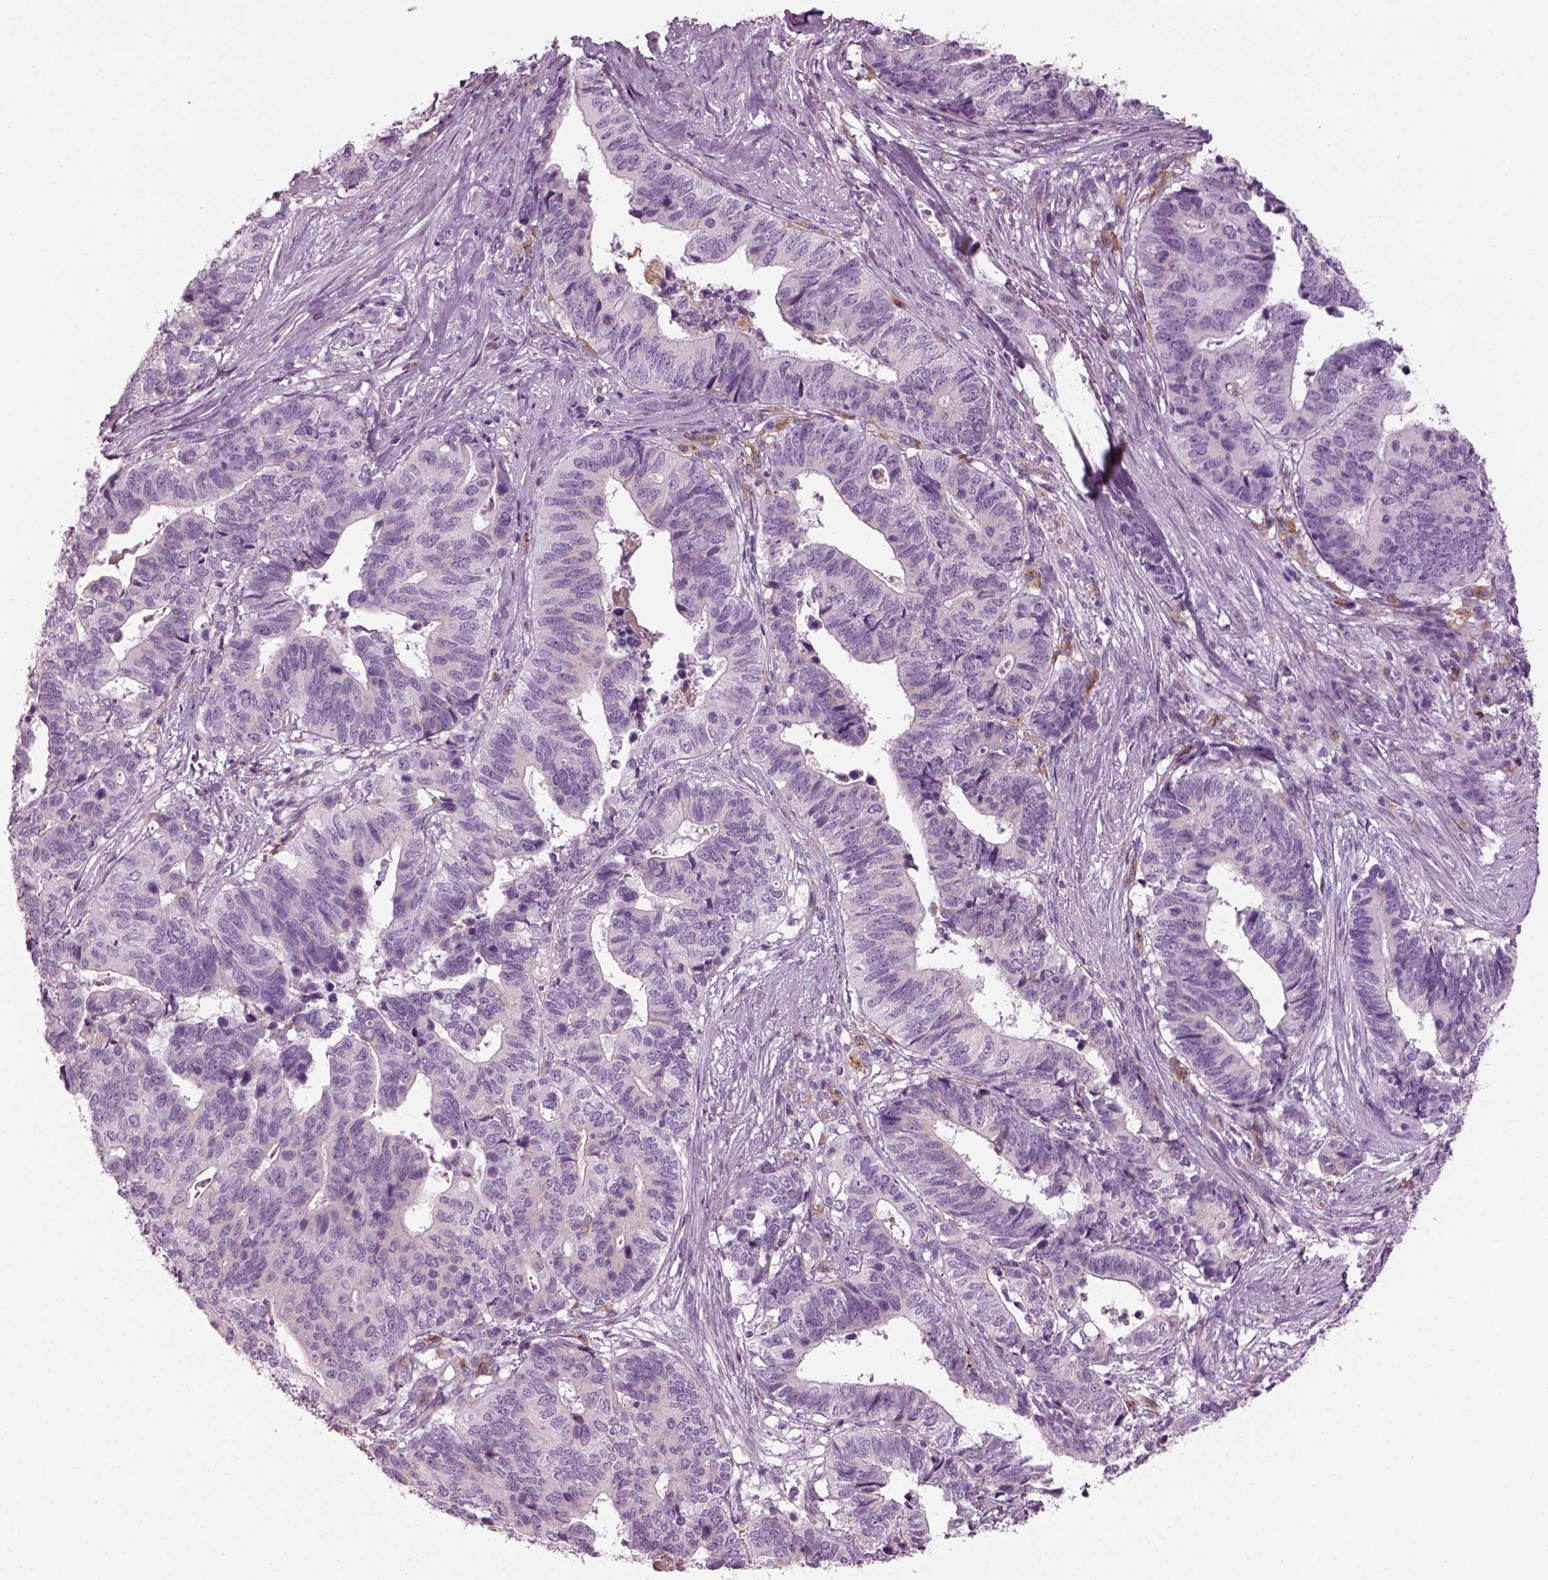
{"staining": {"intensity": "negative", "quantity": "none", "location": "none"}, "tissue": "stomach cancer", "cell_type": "Tumor cells", "image_type": "cancer", "snomed": [{"axis": "morphology", "description": "Adenocarcinoma, NOS"}, {"axis": "topography", "description": "Stomach, upper"}], "caption": "Protein analysis of stomach cancer (adenocarcinoma) exhibits no significant expression in tumor cells.", "gene": "TMEM231", "patient": {"sex": "female", "age": 67}}